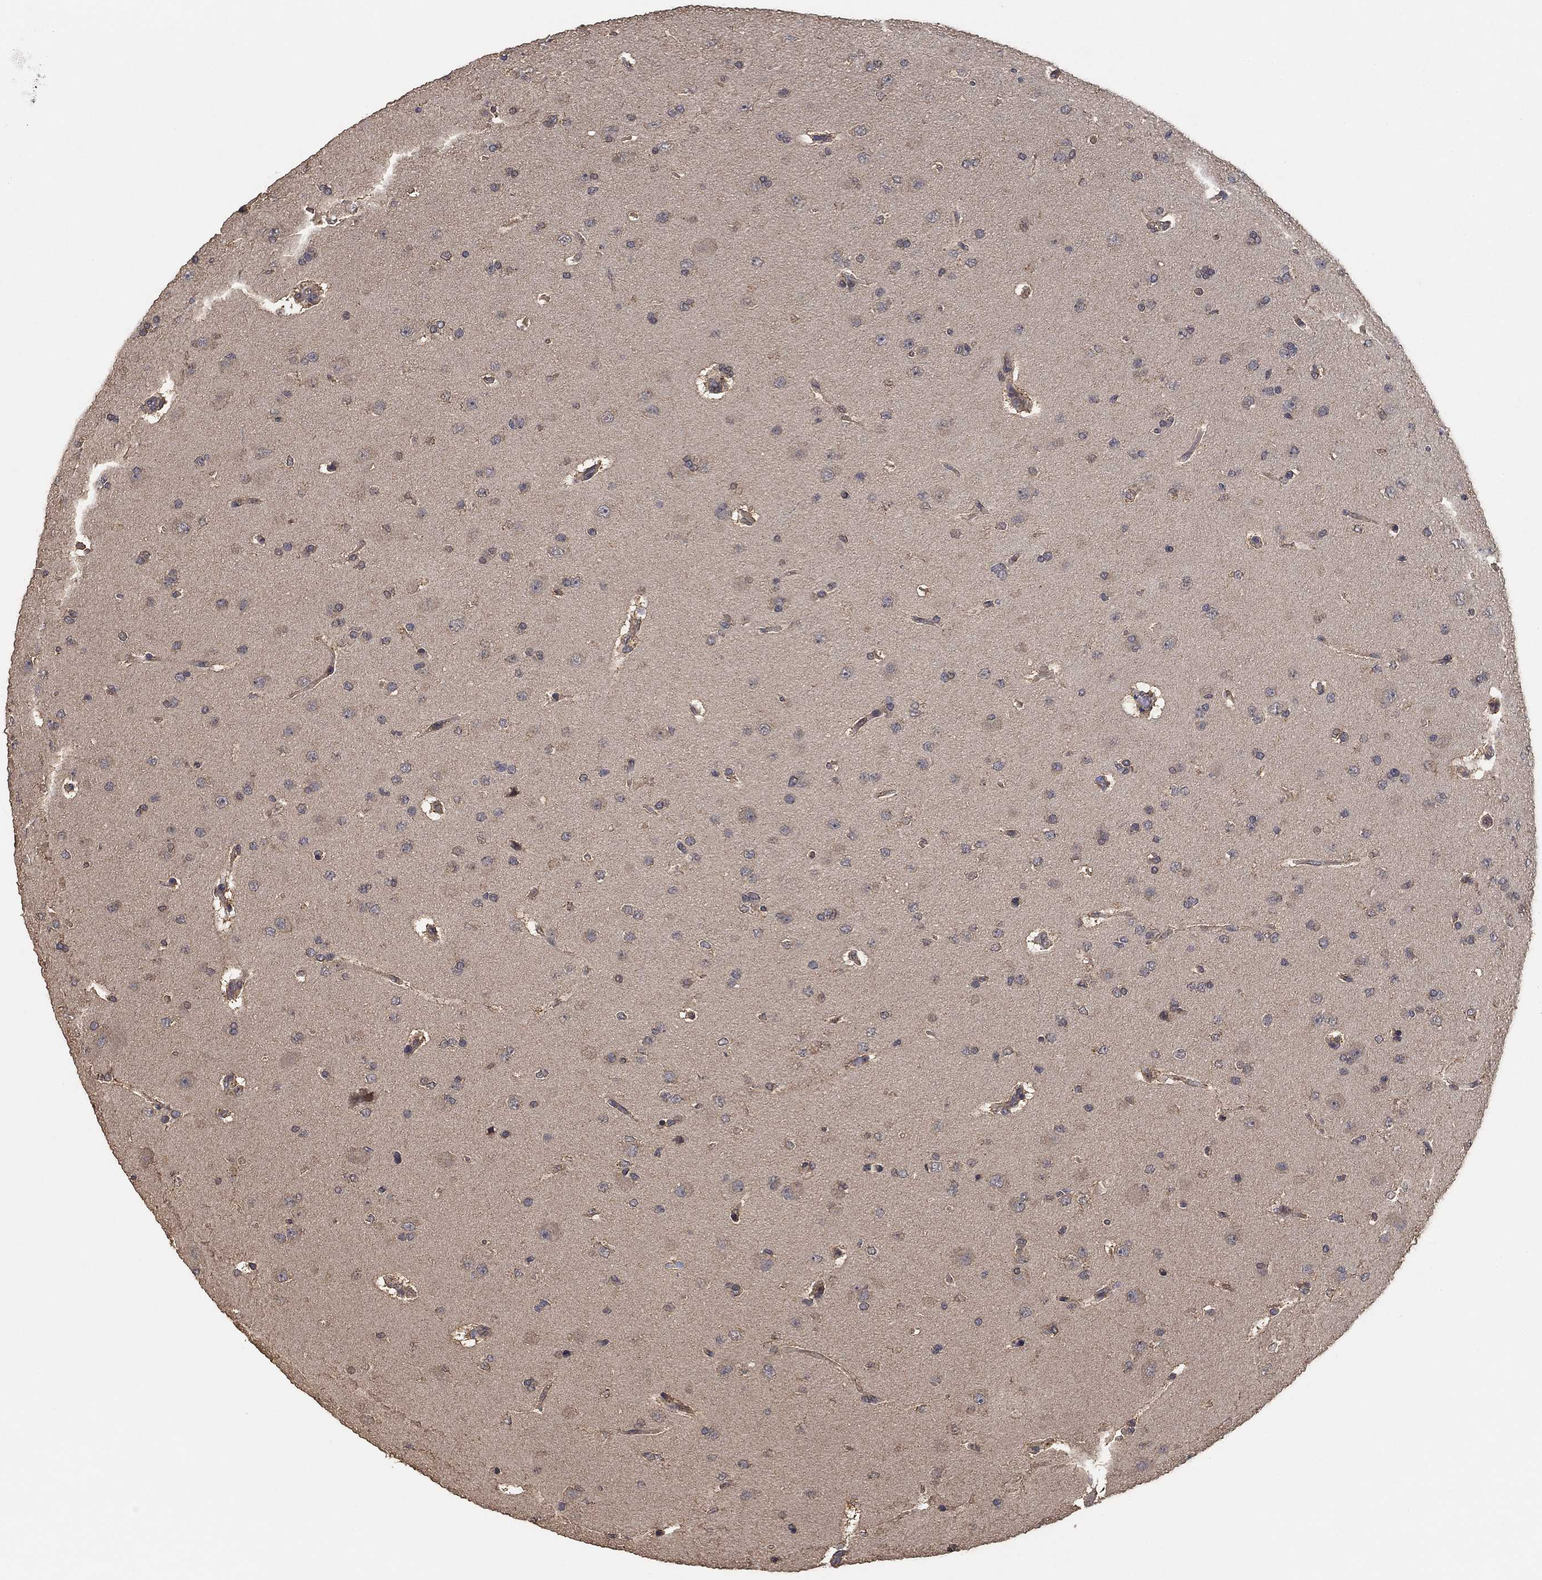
{"staining": {"intensity": "negative", "quantity": "none", "location": "none"}, "tissue": "glioma", "cell_type": "Tumor cells", "image_type": "cancer", "snomed": [{"axis": "morphology", "description": "Glioma, malignant, NOS"}, {"axis": "topography", "description": "Cerebral cortex"}], "caption": "High power microscopy micrograph of an IHC histopathology image of malignant glioma, revealing no significant expression in tumor cells. The staining was performed using DAB to visualize the protein expression in brown, while the nuclei were stained in blue with hematoxylin (Magnification: 20x).", "gene": "CCDC43", "patient": {"sex": "male", "age": 58}}